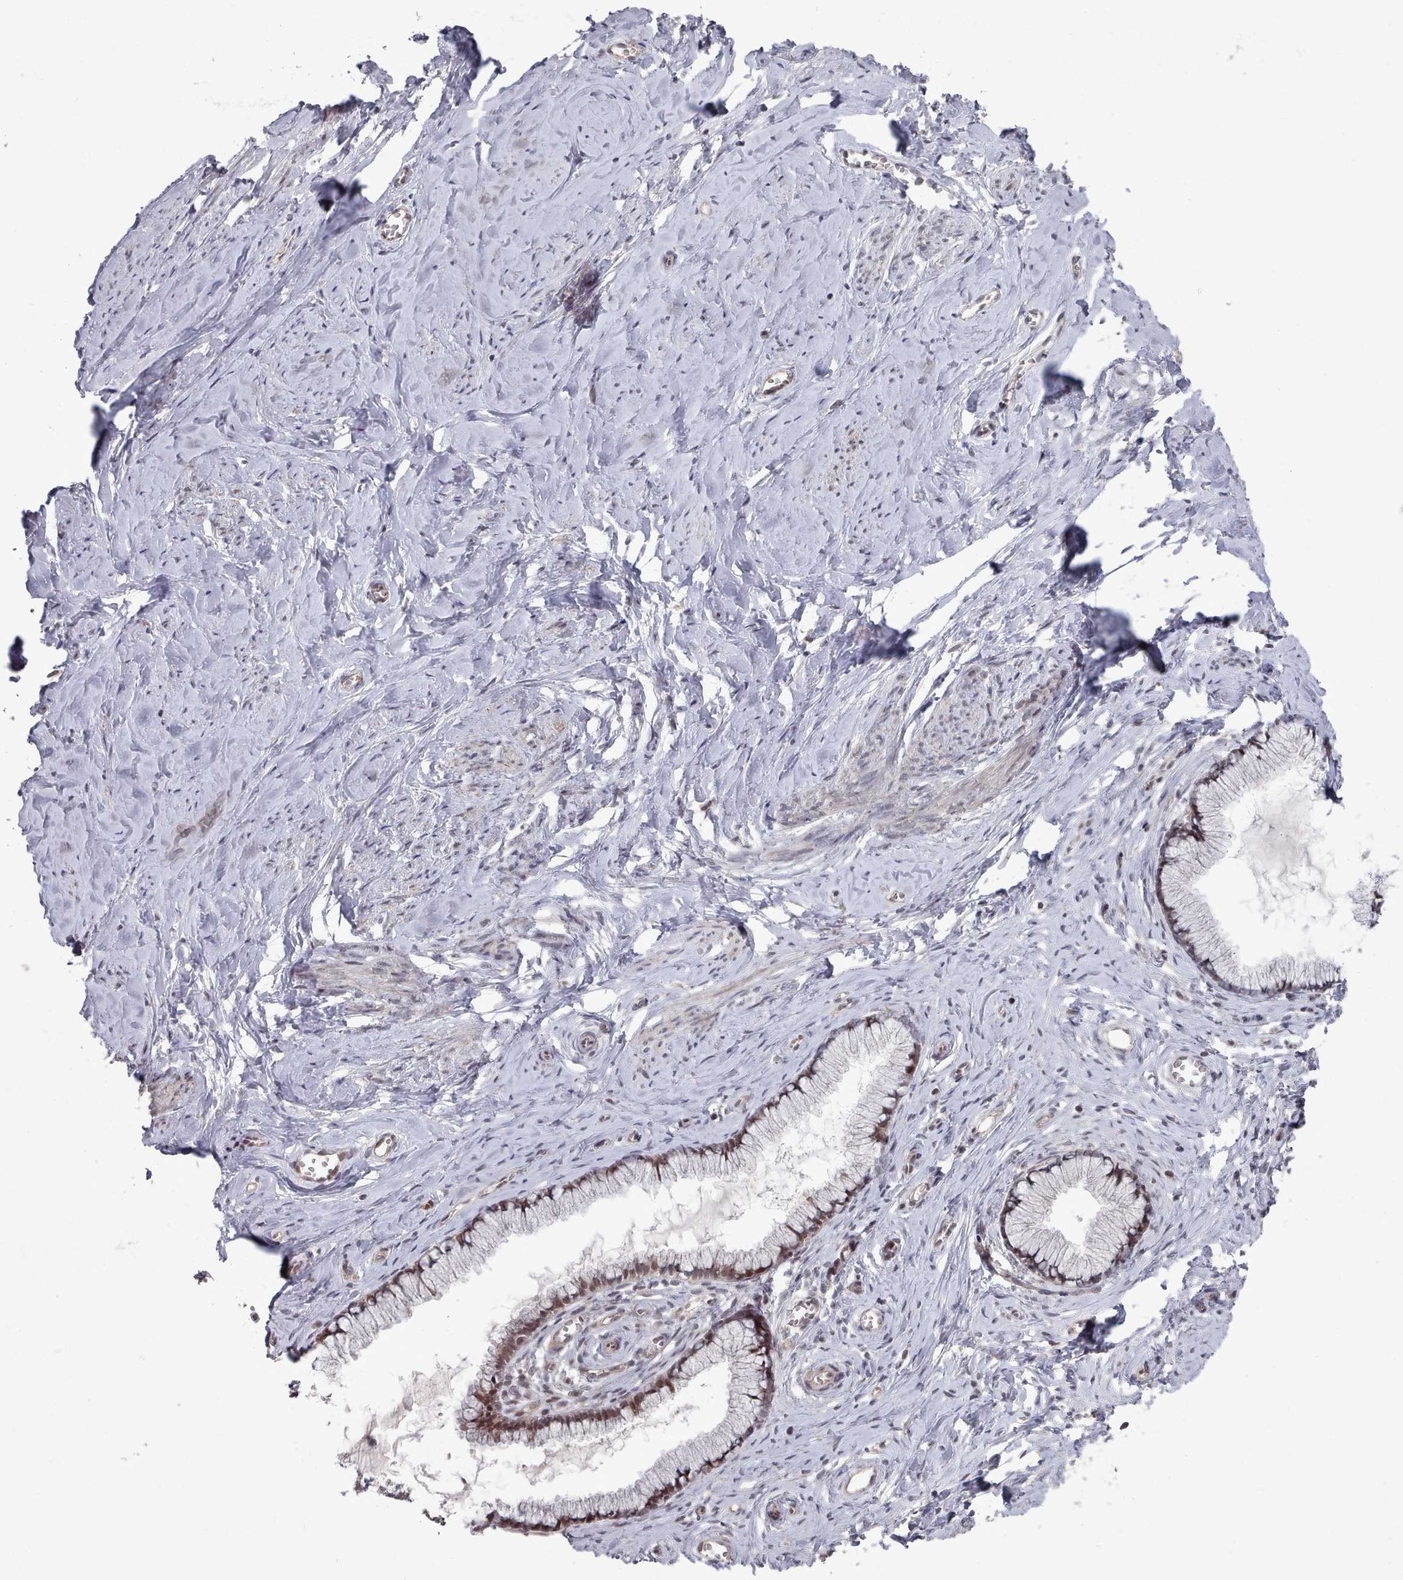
{"staining": {"intensity": "moderate", "quantity": "25%-75%", "location": "nuclear"}, "tissue": "cervix", "cell_type": "Glandular cells", "image_type": "normal", "snomed": [{"axis": "morphology", "description": "Normal tissue, NOS"}, {"axis": "topography", "description": "Cervix"}], "caption": "Immunohistochemical staining of normal human cervix shows moderate nuclear protein staining in about 25%-75% of glandular cells.", "gene": "CPSF4", "patient": {"sex": "female", "age": 40}}